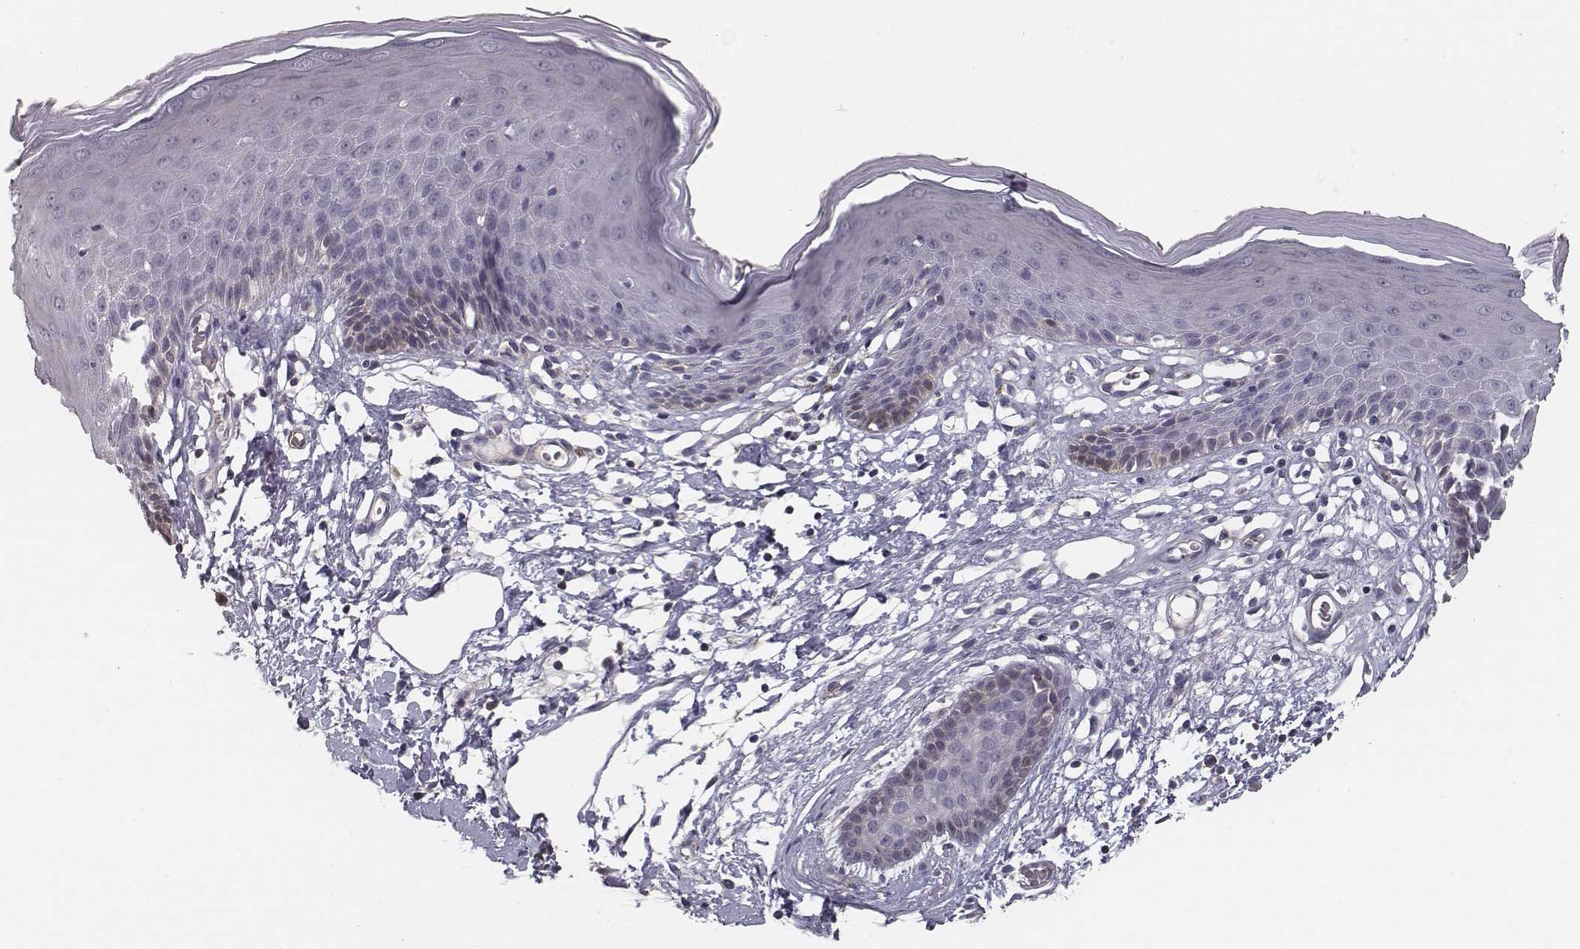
{"staining": {"intensity": "weak", "quantity": "<25%", "location": "cytoplasmic/membranous"}, "tissue": "skin", "cell_type": "Epidermal cells", "image_type": "normal", "snomed": [{"axis": "morphology", "description": "Normal tissue, NOS"}, {"axis": "topography", "description": "Vulva"}], "caption": "A photomicrograph of skin stained for a protein demonstrates no brown staining in epidermal cells. (DAB (3,3'-diaminobenzidine) immunohistochemistry visualized using brightfield microscopy, high magnification).", "gene": "ISYNA1", "patient": {"sex": "female", "age": 68}}